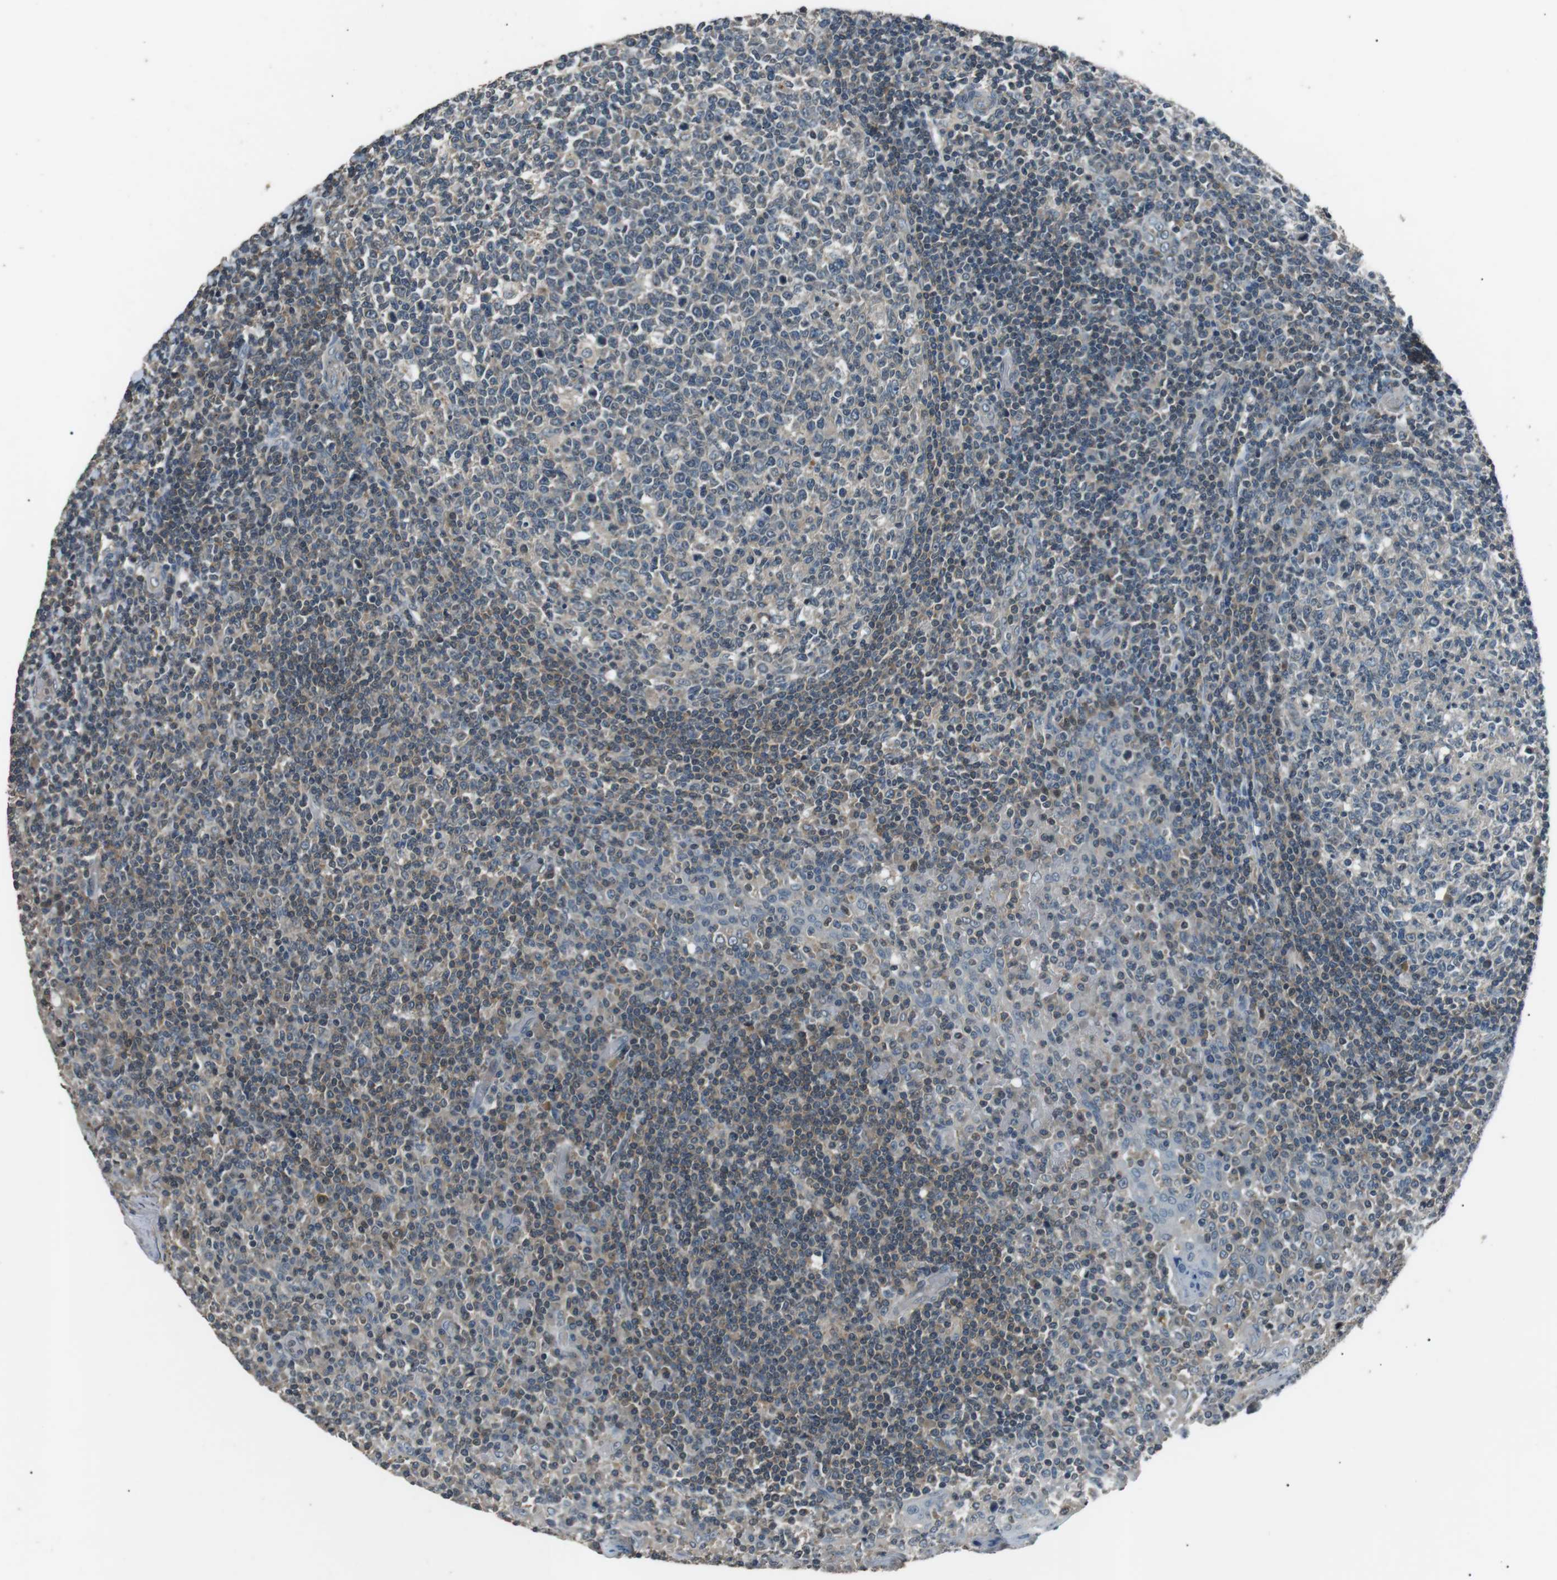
{"staining": {"intensity": "weak", "quantity": "<25%", "location": "cytoplasmic/membranous"}, "tissue": "tonsil", "cell_type": "Germinal center cells", "image_type": "normal", "snomed": [{"axis": "morphology", "description": "Normal tissue, NOS"}, {"axis": "topography", "description": "Tonsil"}], "caption": "The image exhibits no staining of germinal center cells in benign tonsil.", "gene": "NEK7", "patient": {"sex": "female", "age": 19}}